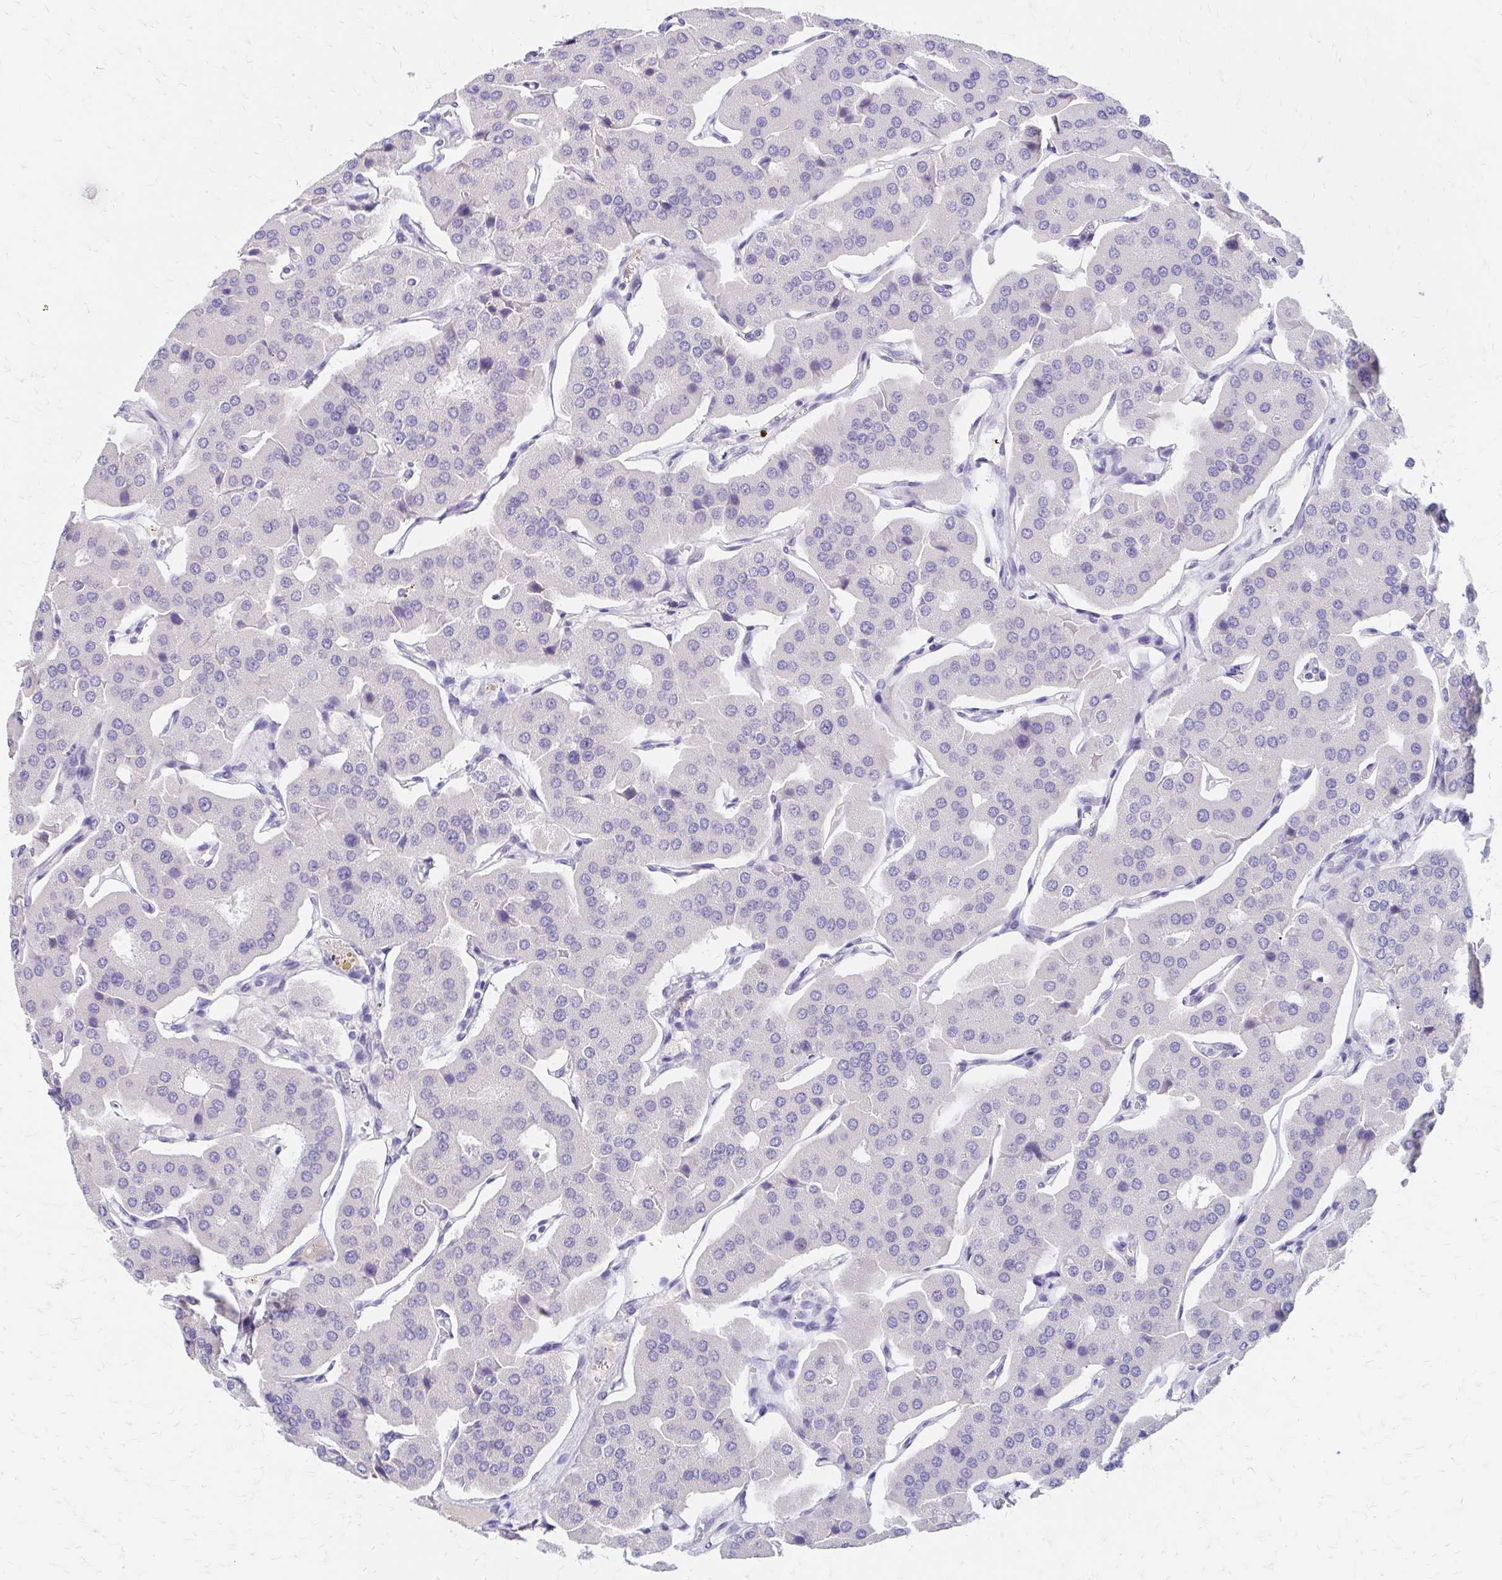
{"staining": {"intensity": "negative", "quantity": "none", "location": "none"}, "tissue": "parathyroid gland", "cell_type": "Glandular cells", "image_type": "normal", "snomed": [{"axis": "morphology", "description": "Normal tissue, NOS"}, {"axis": "morphology", "description": "Adenoma, NOS"}, {"axis": "topography", "description": "Parathyroid gland"}], "caption": "An IHC photomicrograph of normal parathyroid gland is shown. There is no staining in glandular cells of parathyroid gland. (Immunohistochemistry (ihc), brightfield microscopy, high magnification).", "gene": "AZGP1", "patient": {"sex": "female", "age": 86}}